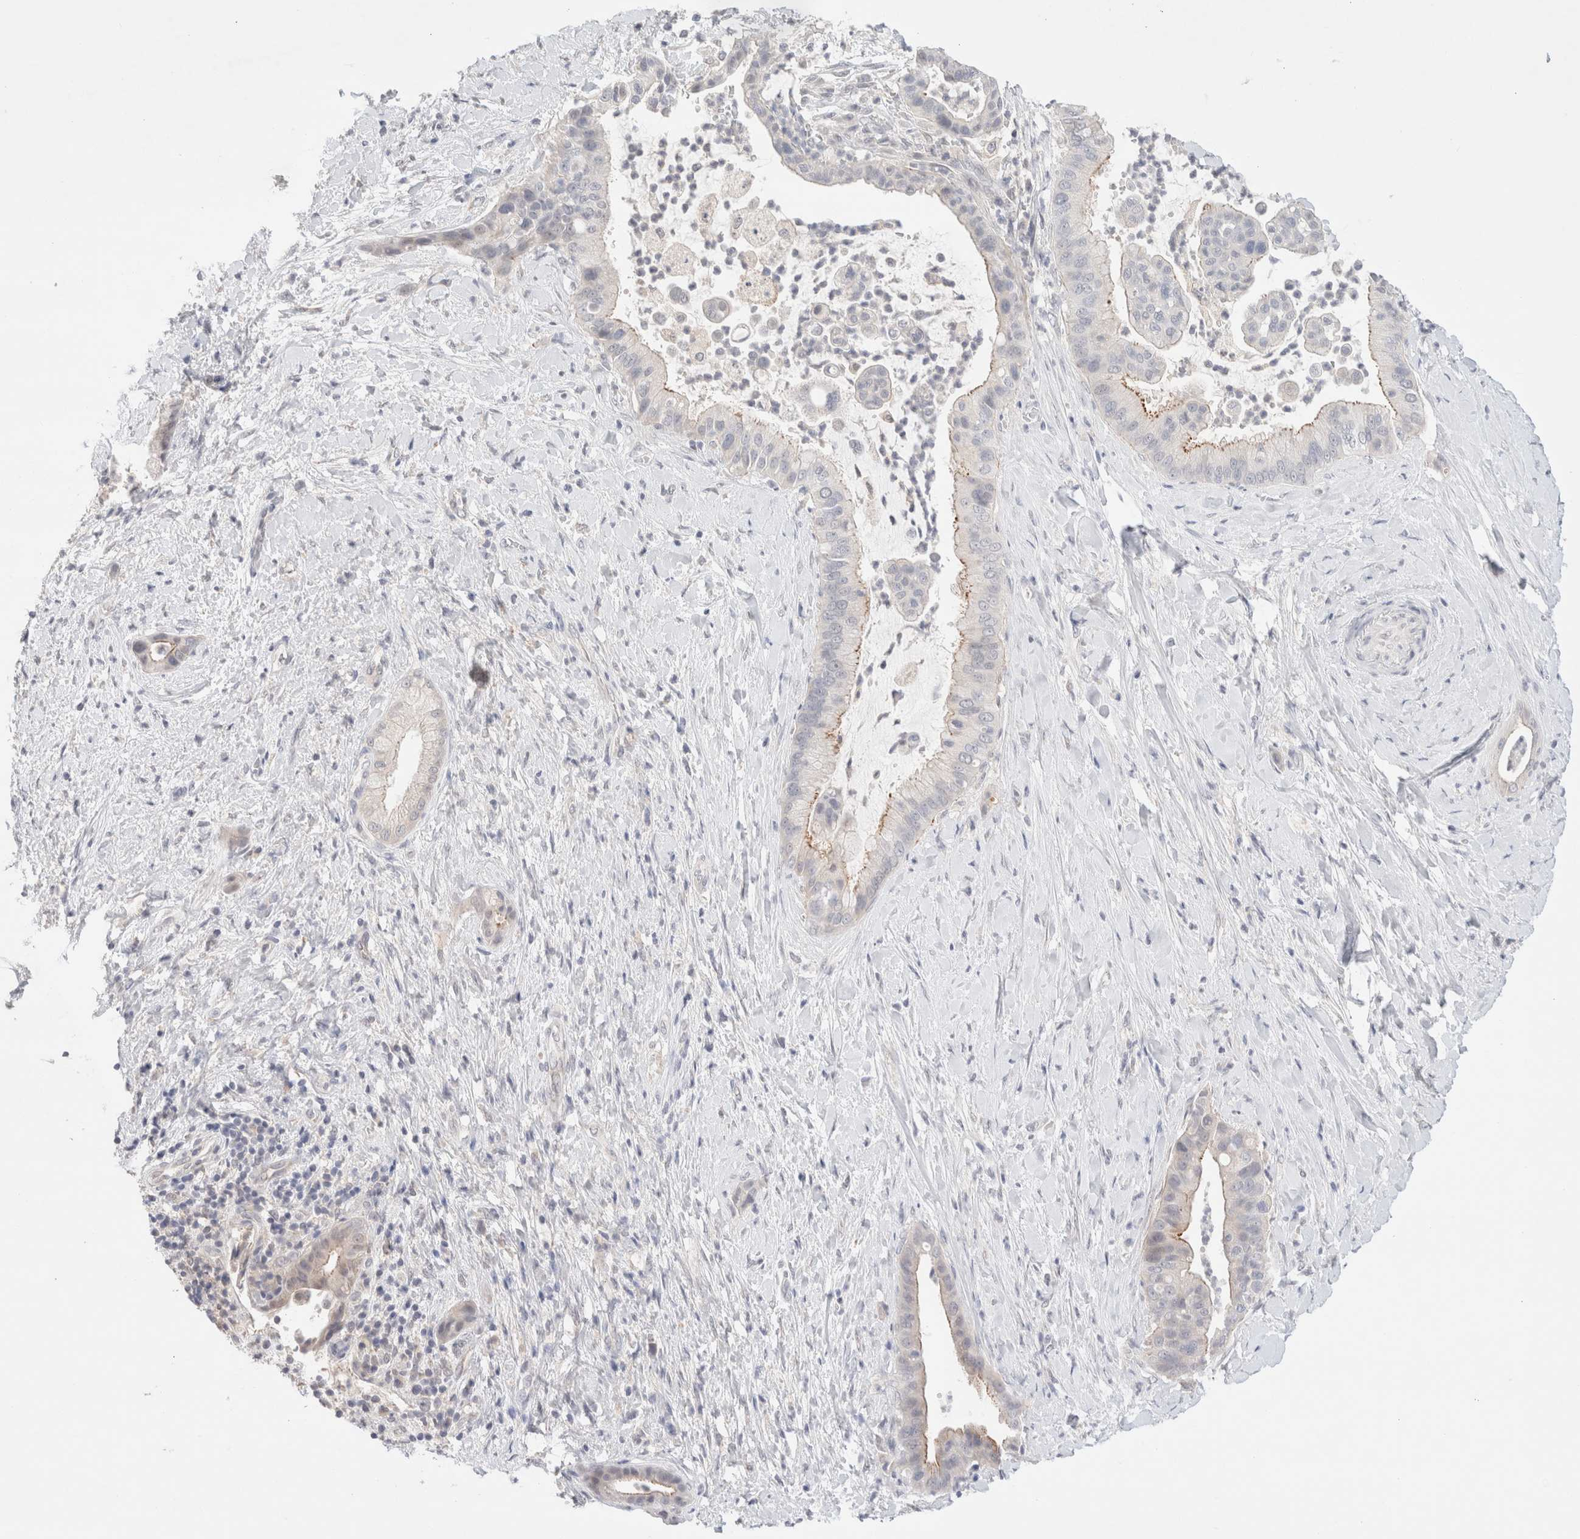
{"staining": {"intensity": "negative", "quantity": "none", "location": "none"}, "tissue": "liver cancer", "cell_type": "Tumor cells", "image_type": "cancer", "snomed": [{"axis": "morphology", "description": "Cholangiocarcinoma"}, {"axis": "topography", "description": "Liver"}], "caption": "High power microscopy histopathology image of an IHC histopathology image of liver cancer, revealing no significant expression in tumor cells. Nuclei are stained in blue.", "gene": "SPATA20", "patient": {"sex": "female", "age": 54}}